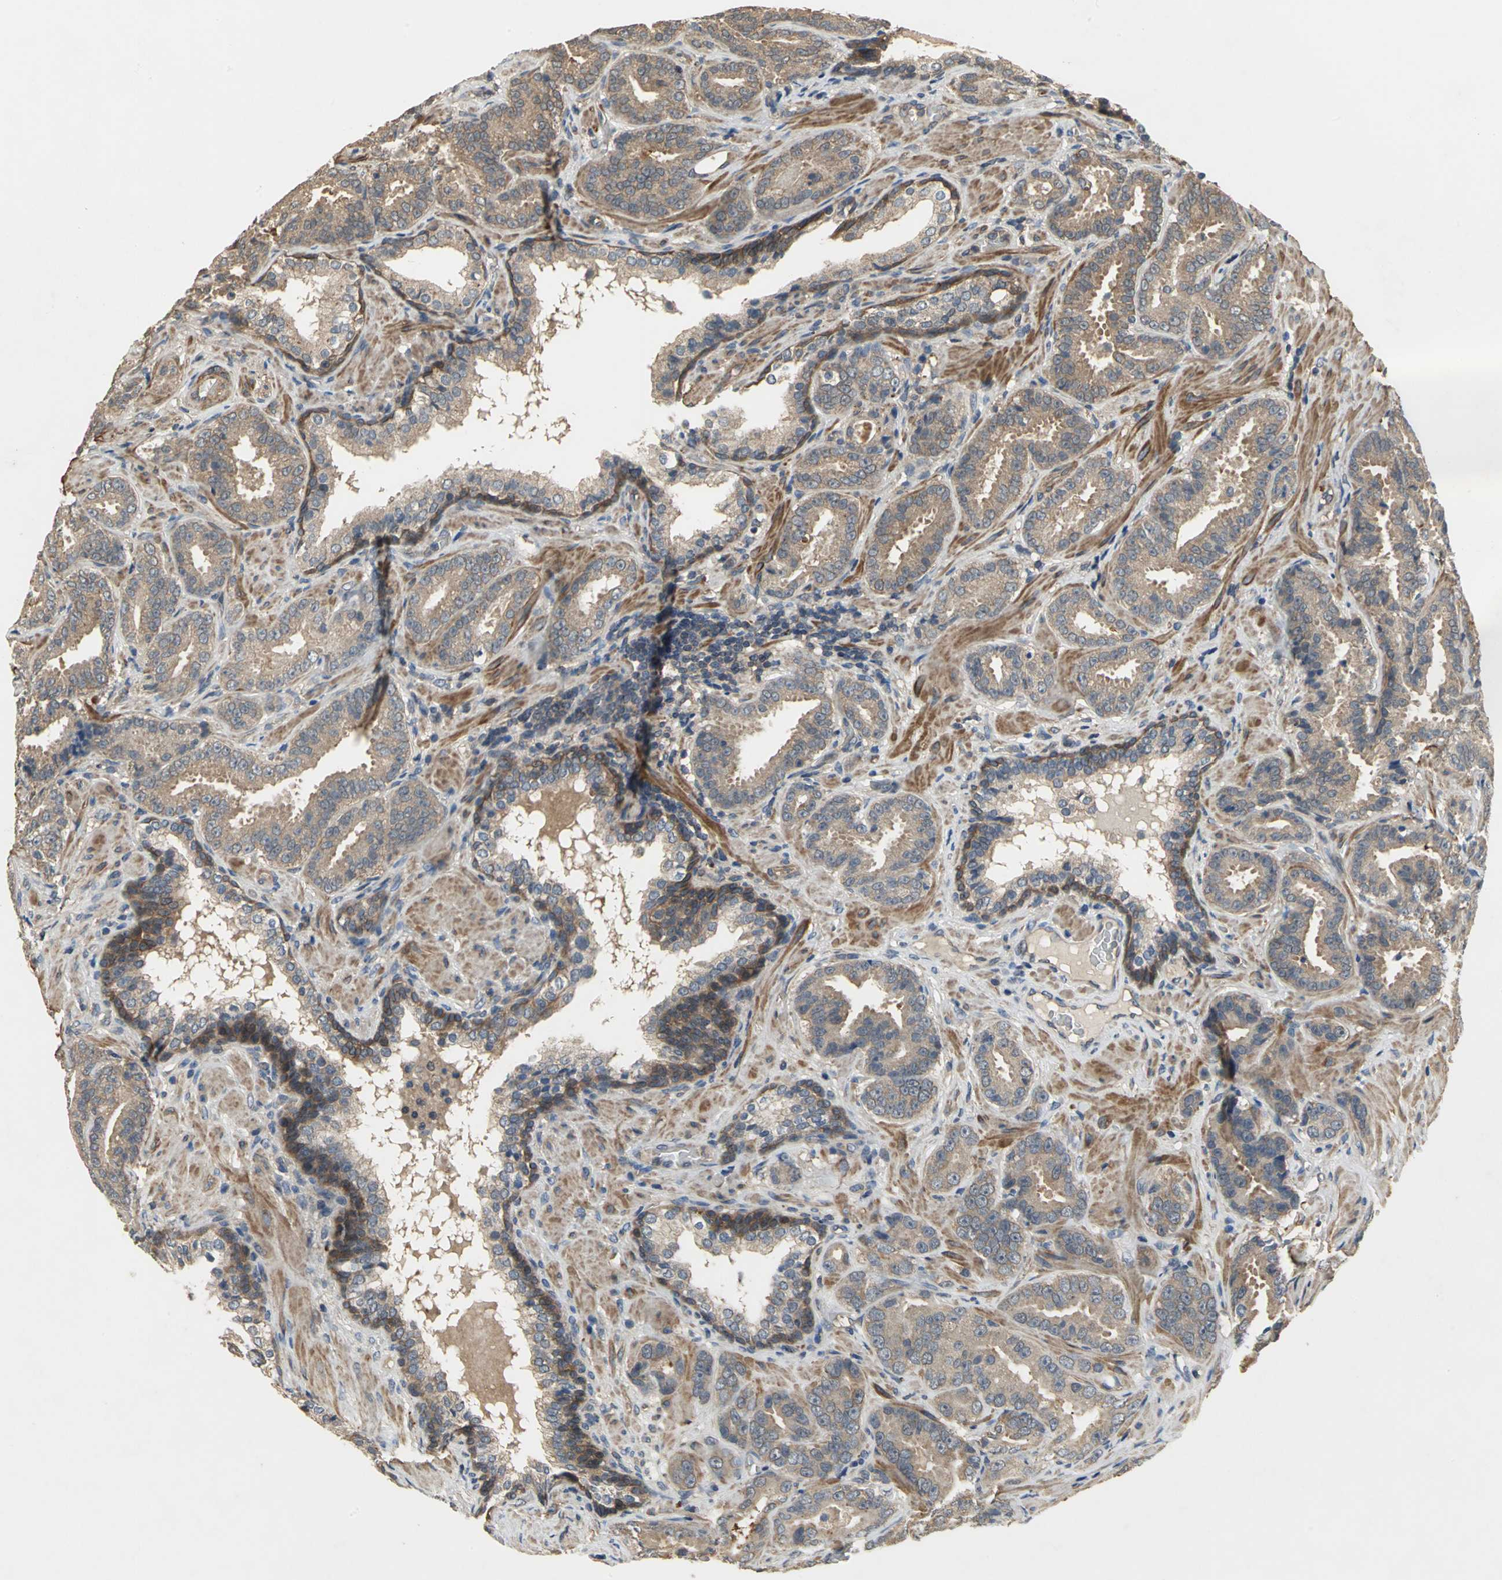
{"staining": {"intensity": "moderate", "quantity": ">75%", "location": "cytoplasmic/membranous"}, "tissue": "prostate cancer", "cell_type": "Tumor cells", "image_type": "cancer", "snomed": [{"axis": "morphology", "description": "Adenocarcinoma, Low grade"}, {"axis": "topography", "description": "Prostate"}], "caption": "Moderate cytoplasmic/membranous protein expression is appreciated in approximately >75% of tumor cells in prostate adenocarcinoma (low-grade).", "gene": "MET", "patient": {"sex": "male", "age": 59}}